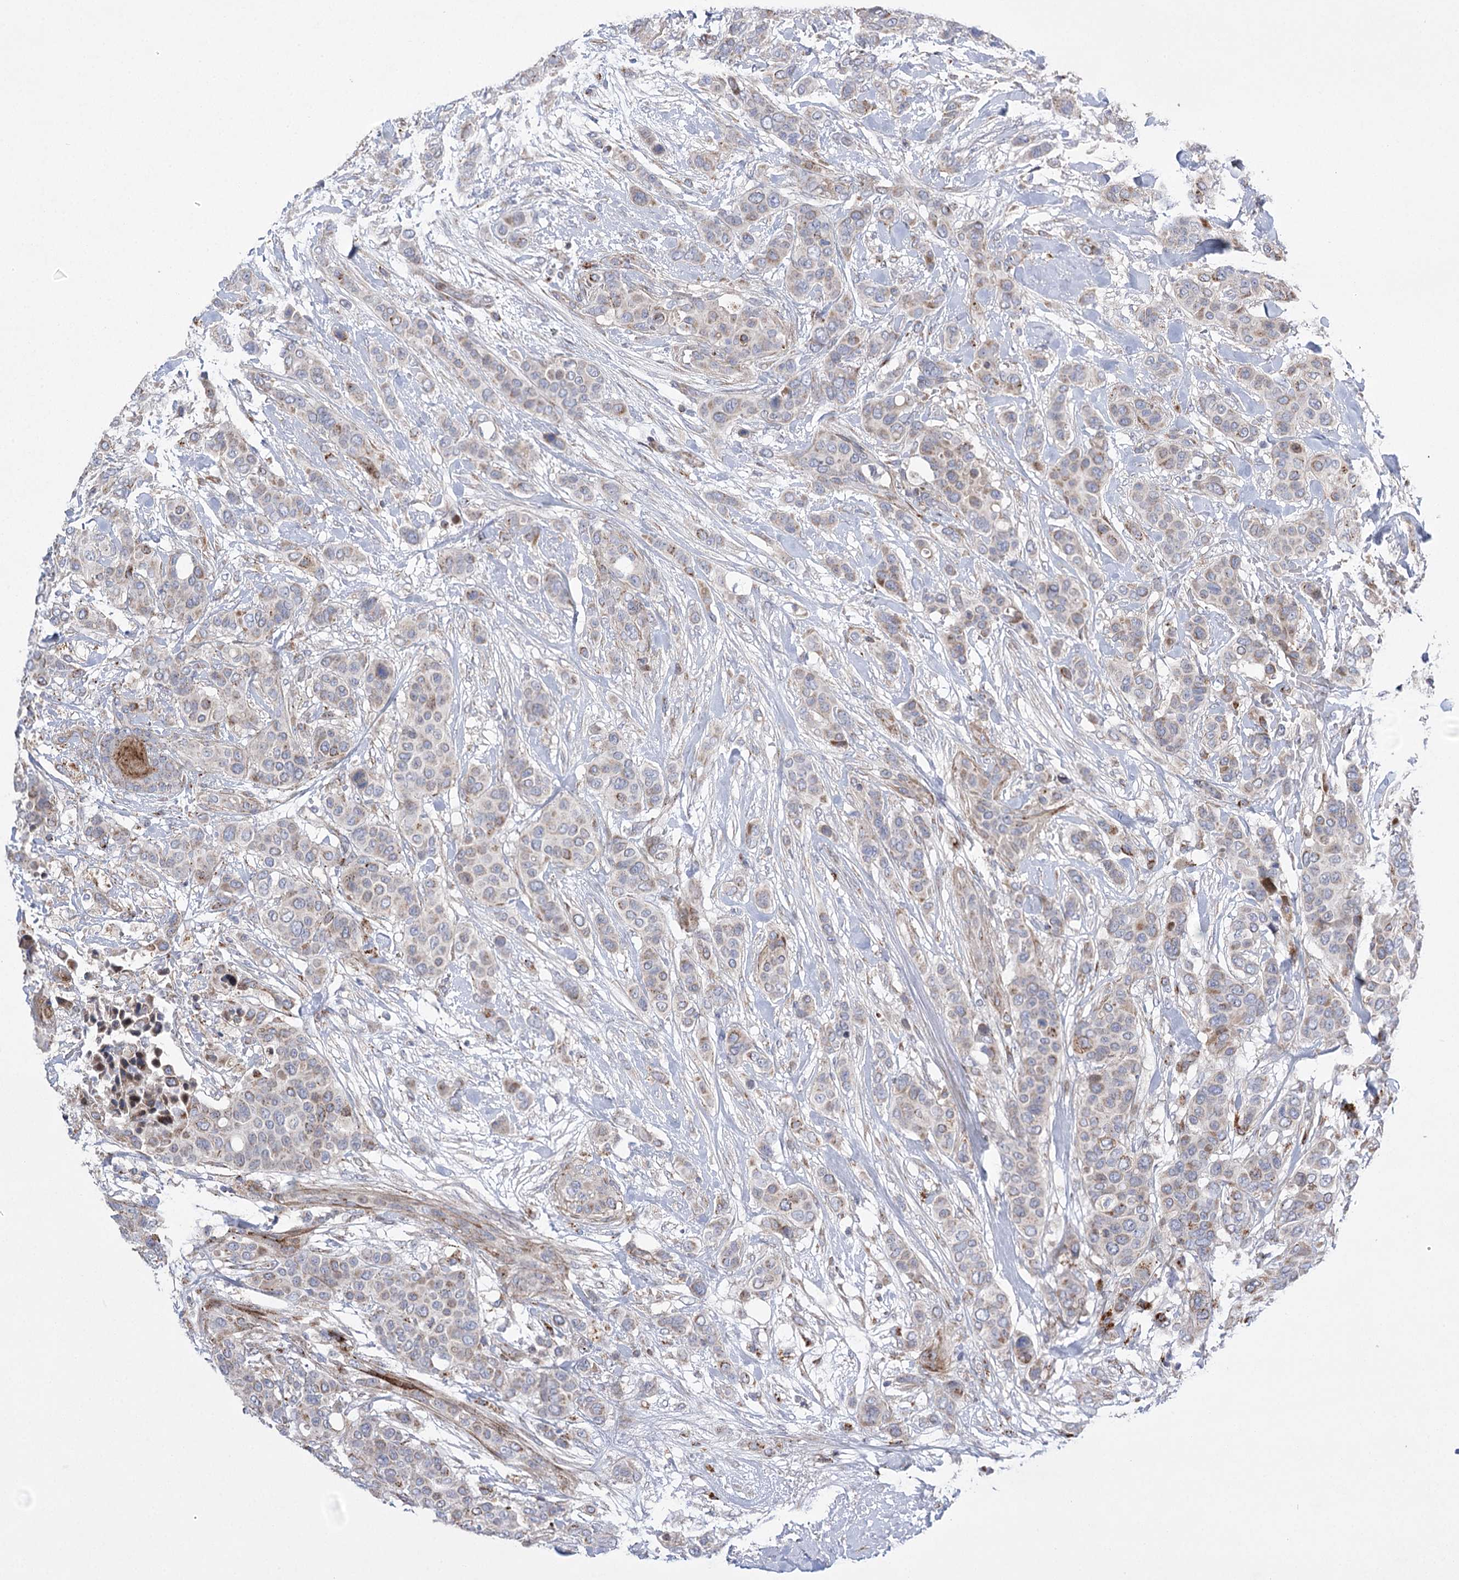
{"staining": {"intensity": "weak", "quantity": "25%-75%", "location": "cytoplasmic/membranous"}, "tissue": "breast cancer", "cell_type": "Tumor cells", "image_type": "cancer", "snomed": [{"axis": "morphology", "description": "Lobular carcinoma"}, {"axis": "topography", "description": "Breast"}], "caption": "Brown immunohistochemical staining in breast cancer (lobular carcinoma) displays weak cytoplasmic/membranous positivity in approximately 25%-75% of tumor cells. The staining was performed using DAB, with brown indicating positive protein expression. Nuclei are stained blue with hematoxylin.", "gene": "NME7", "patient": {"sex": "female", "age": 51}}